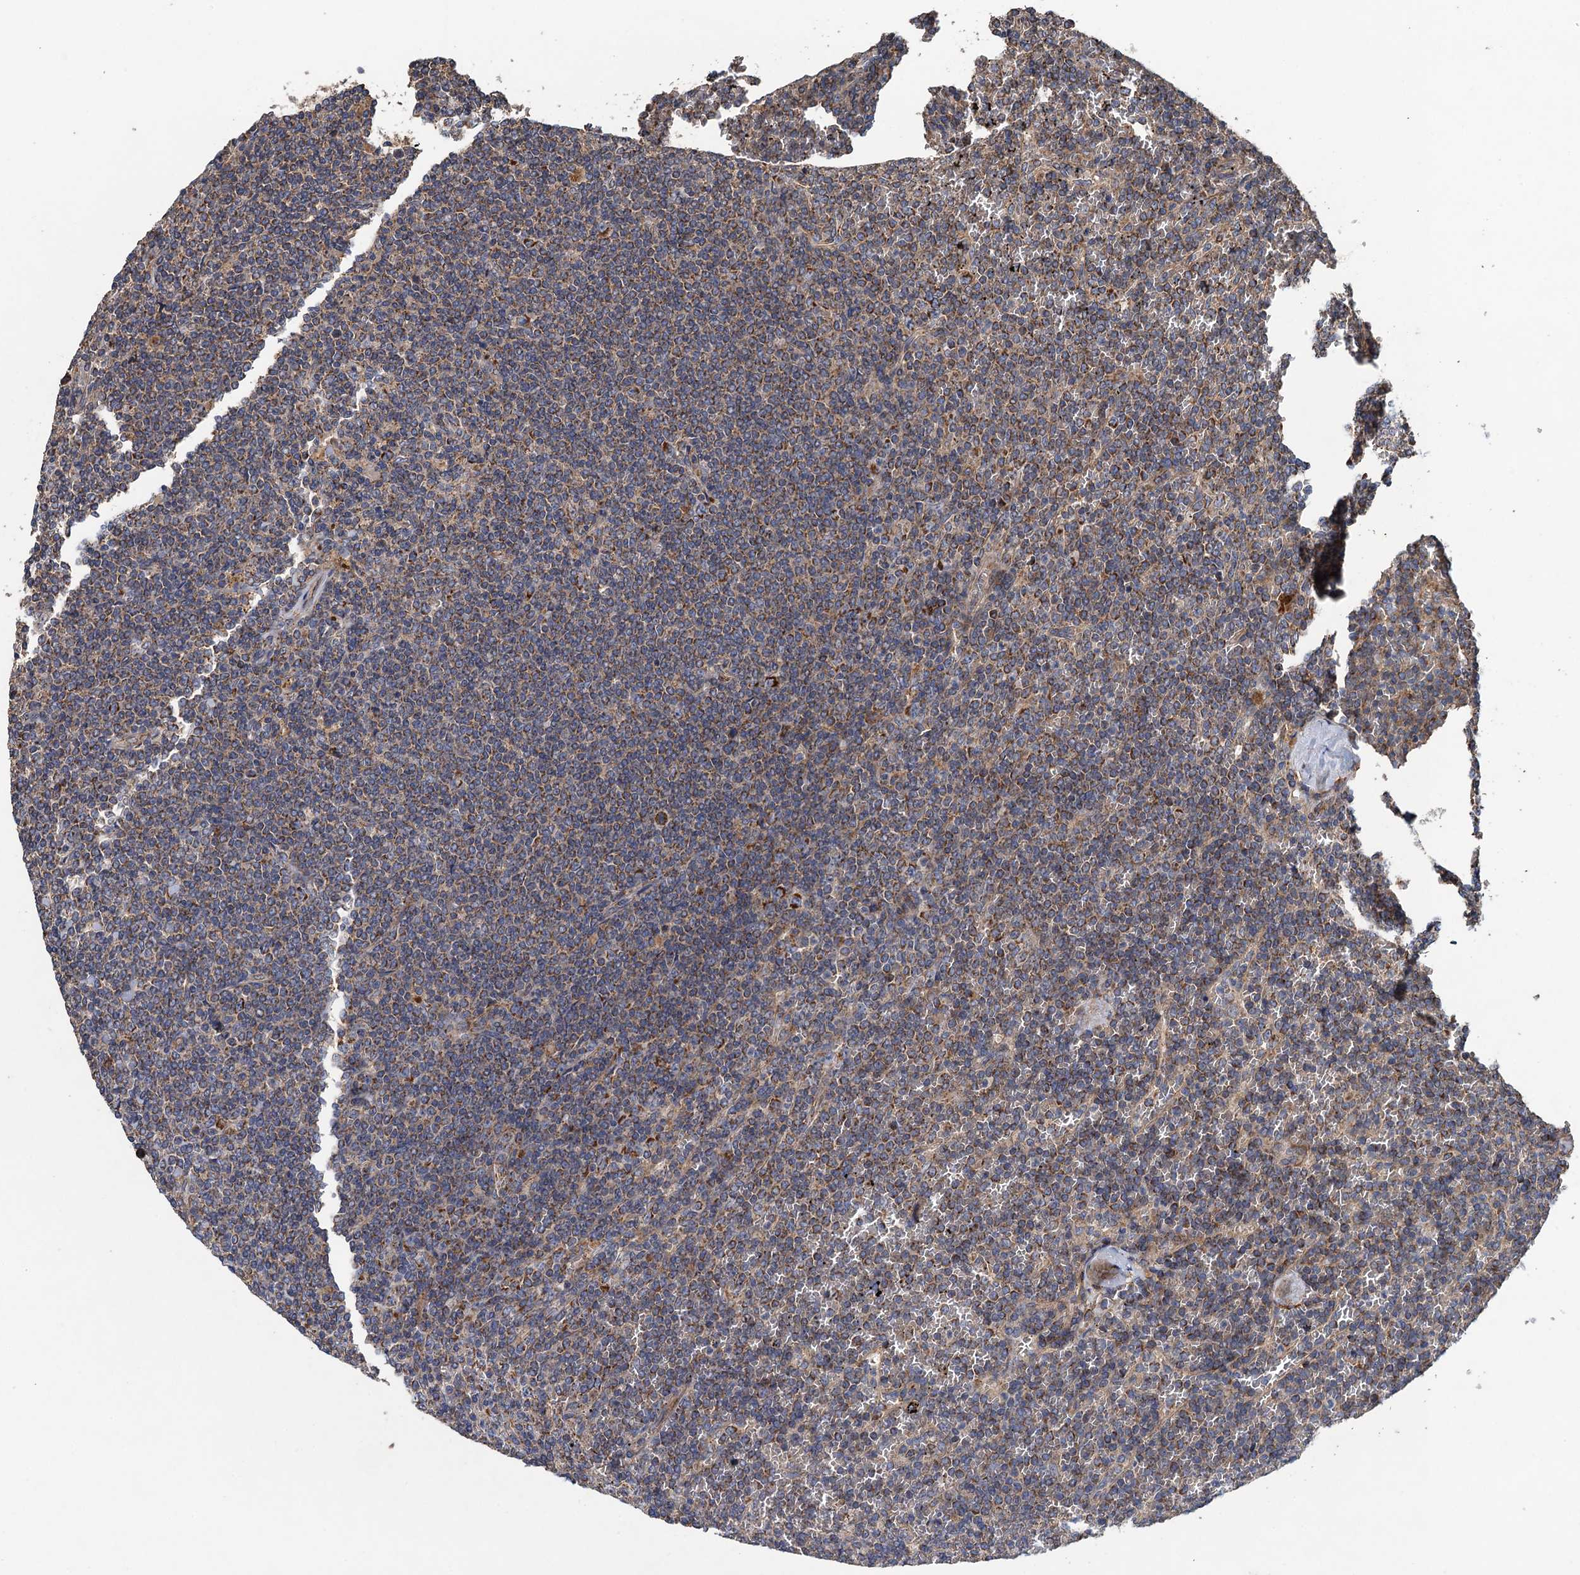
{"staining": {"intensity": "moderate", "quantity": "<25%", "location": "cytoplasmic/membranous"}, "tissue": "lymphoma", "cell_type": "Tumor cells", "image_type": "cancer", "snomed": [{"axis": "morphology", "description": "Malignant lymphoma, non-Hodgkin's type, Low grade"}, {"axis": "topography", "description": "Spleen"}], "caption": "Moderate cytoplasmic/membranous positivity is present in approximately <25% of tumor cells in malignant lymphoma, non-Hodgkin's type (low-grade).", "gene": "BCS1L", "patient": {"sex": "female", "age": 19}}